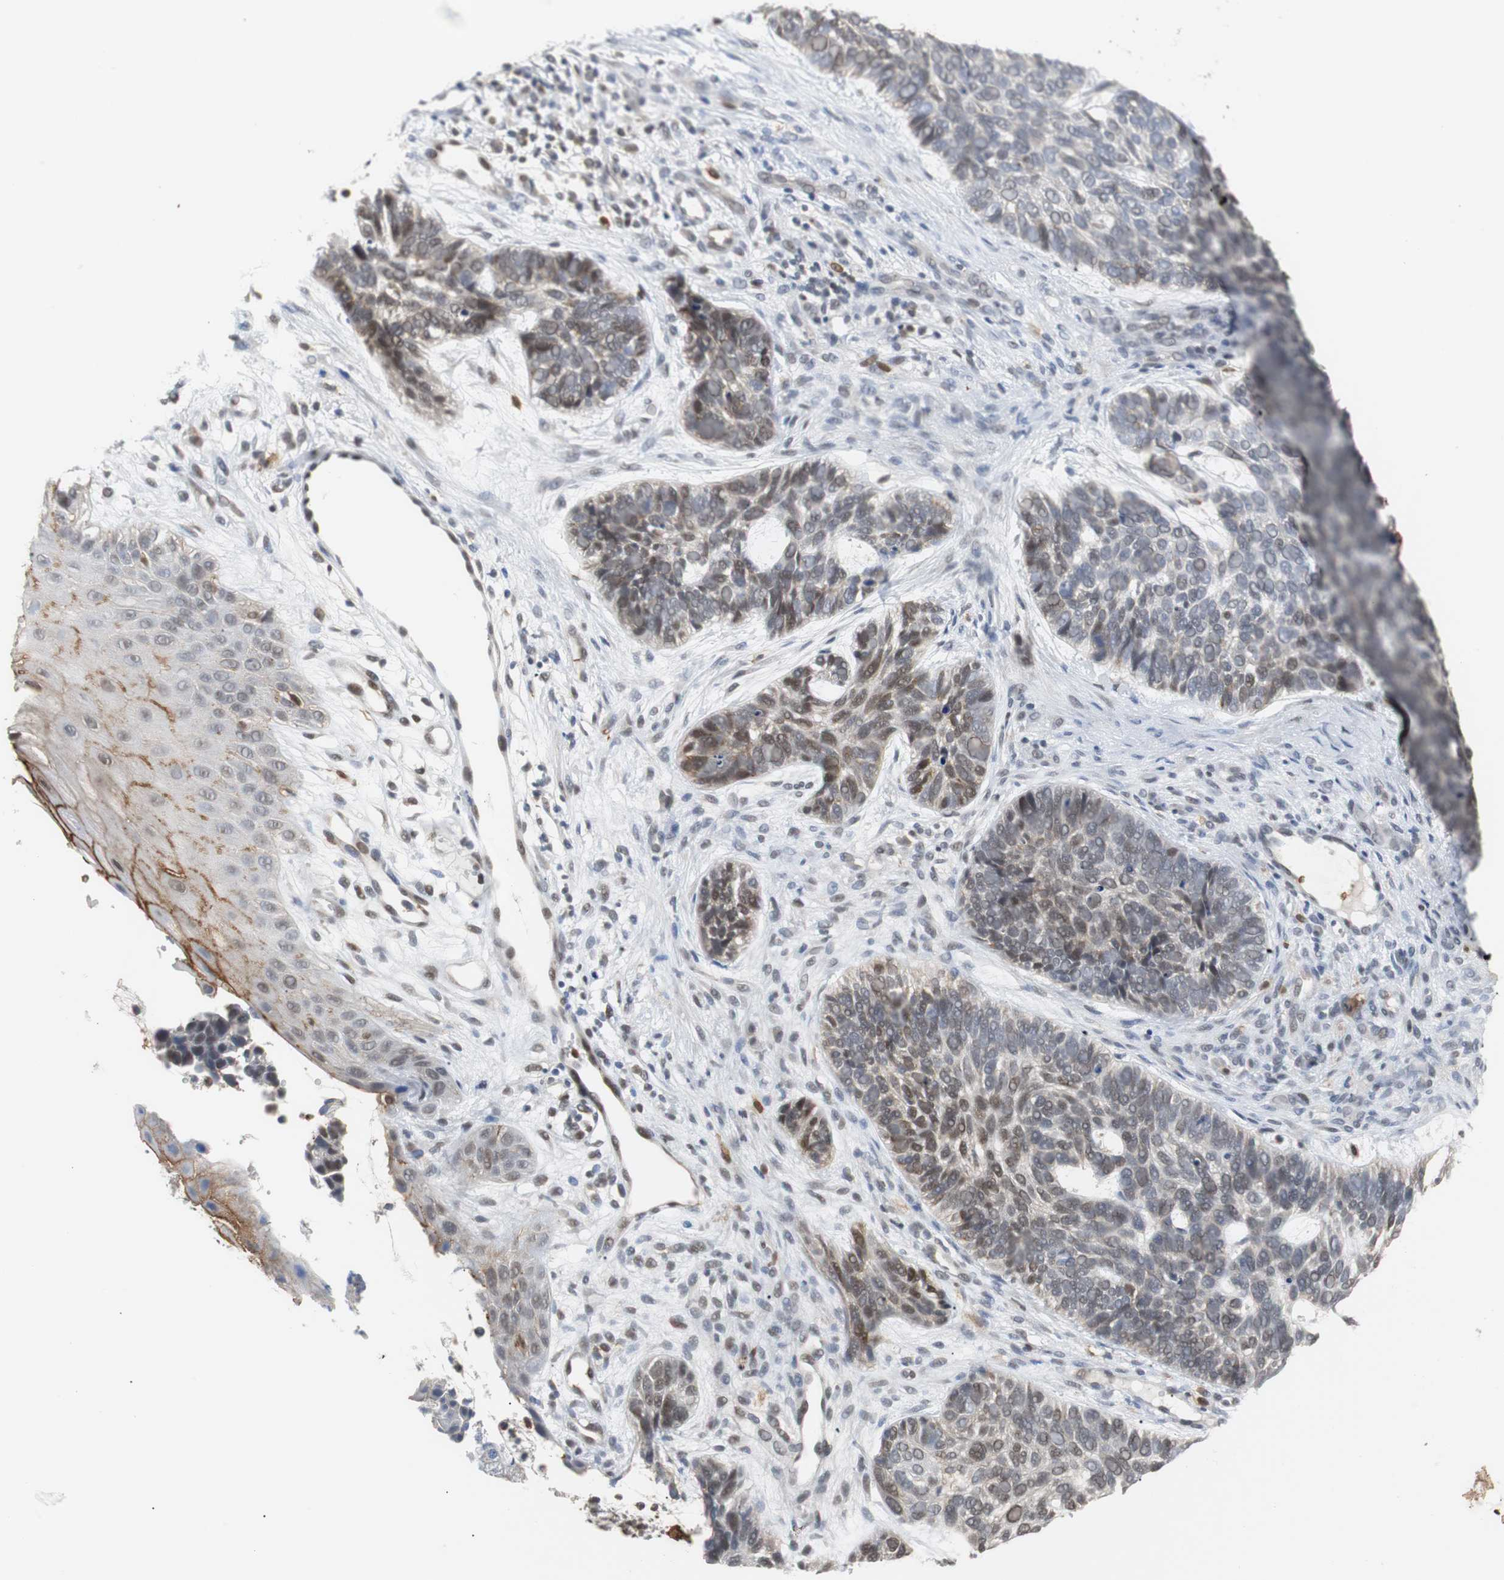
{"staining": {"intensity": "moderate", "quantity": "<25%", "location": "cytoplasmic/membranous,nuclear"}, "tissue": "skin cancer", "cell_type": "Tumor cells", "image_type": "cancer", "snomed": [{"axis": "morphology", "description": "Basal cell carcinoma"}, {"axis": "topography", "description": "Skin"}], "caption": "This is a histology image of immunohistochemistry staining of skin cancer, which shows moderate positivity in the cytoplasmic/membranous and nuclear of tumor cells.", "gene": "SIRT1", "patient": {"sex": "male", "age": 87}}